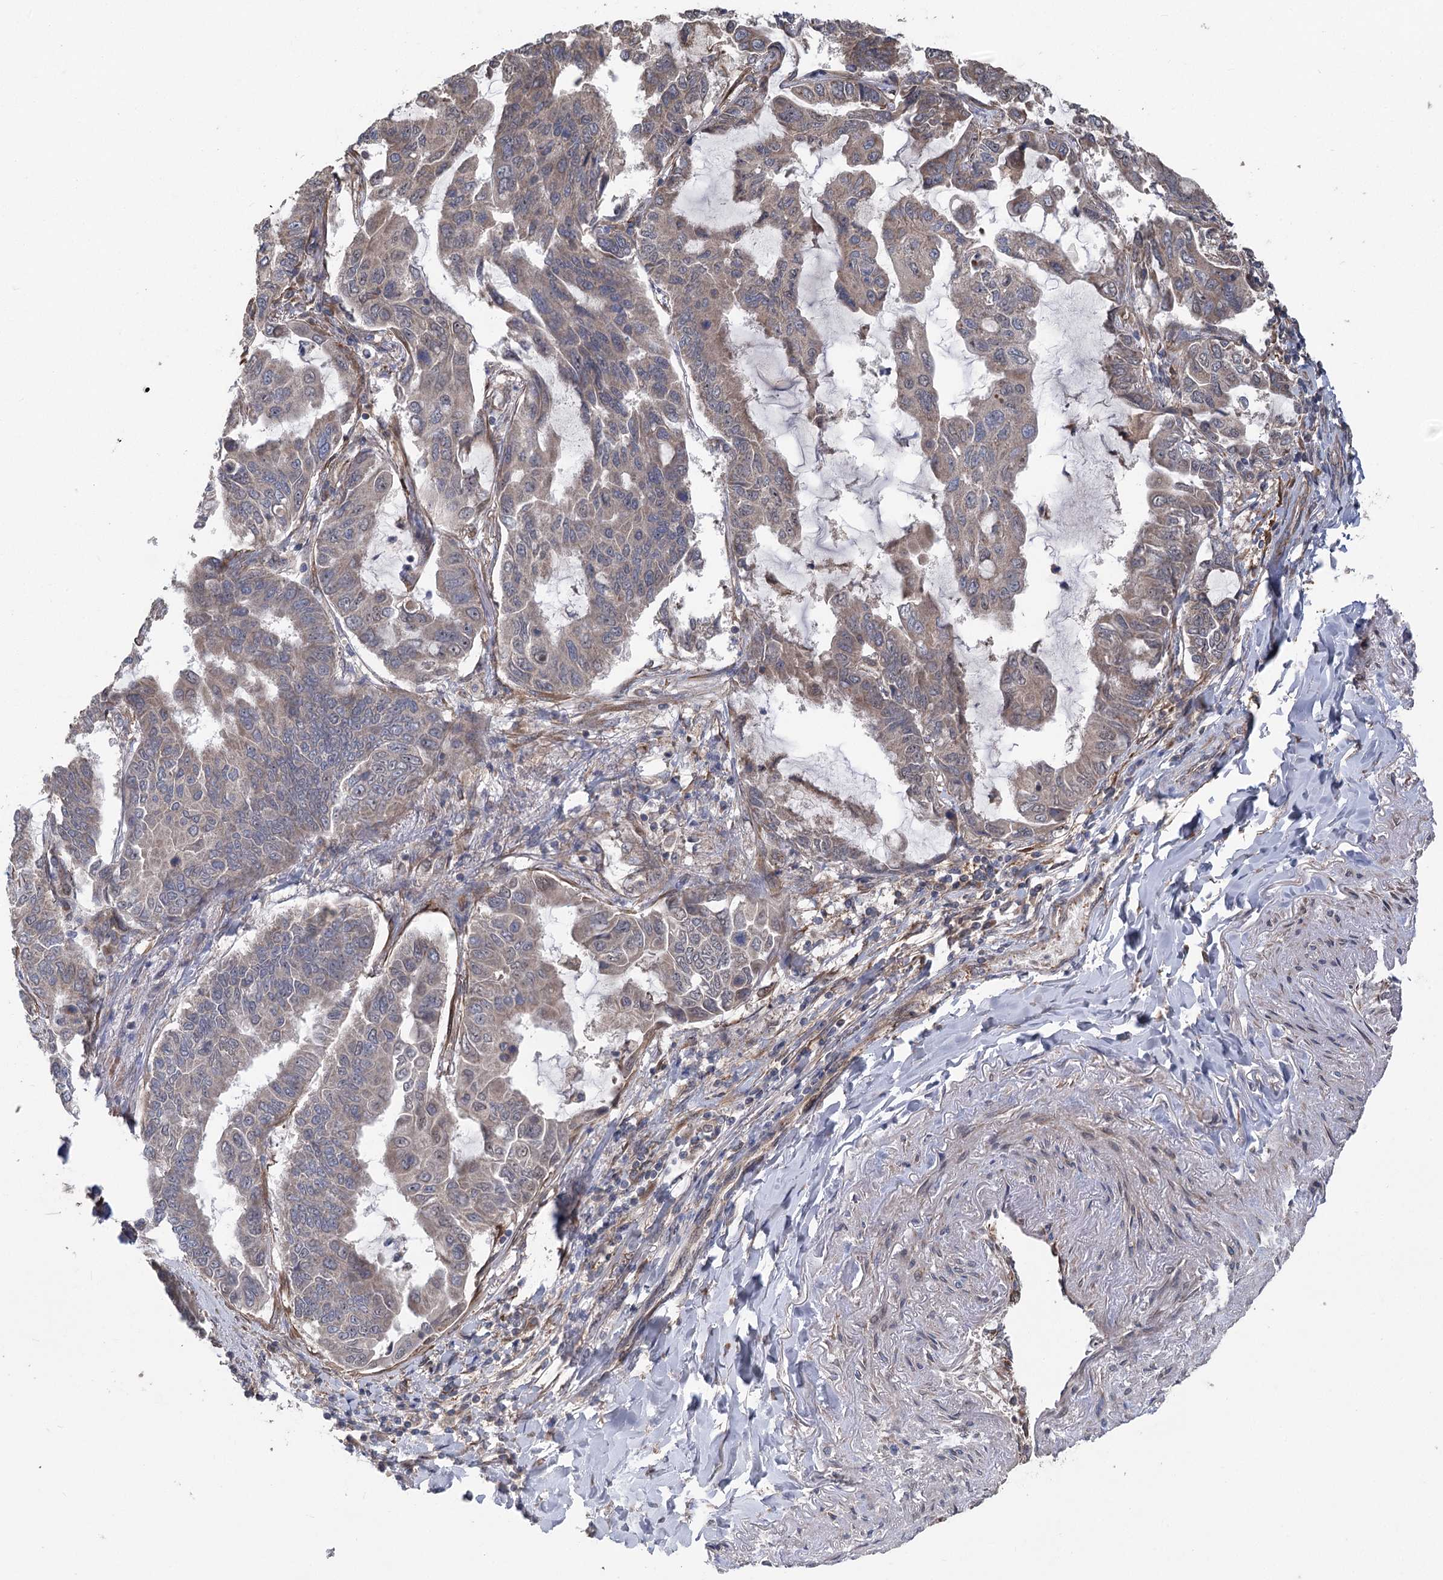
{"staining": {"intensity": "weak", "quantity": "25%-75%", "location": "cytoplasmic/membranous"}, "tissue": "lung cancer", "cell_type": "Tumor cells", "image_type": "cancer", "snomed": [{"axis": "morphology", "description": "Adenocarcinoma, NOS"}, {"axis": "topography", "description": "Lung"}], "caption": "Tumor cells exhibit weak cytoplasmic/membranous staining in approximately 25%-75% of cells in adenocarcinoma (lung).", "gene": "RWDD4", "patient": {"sex": "male", "age": 64}}